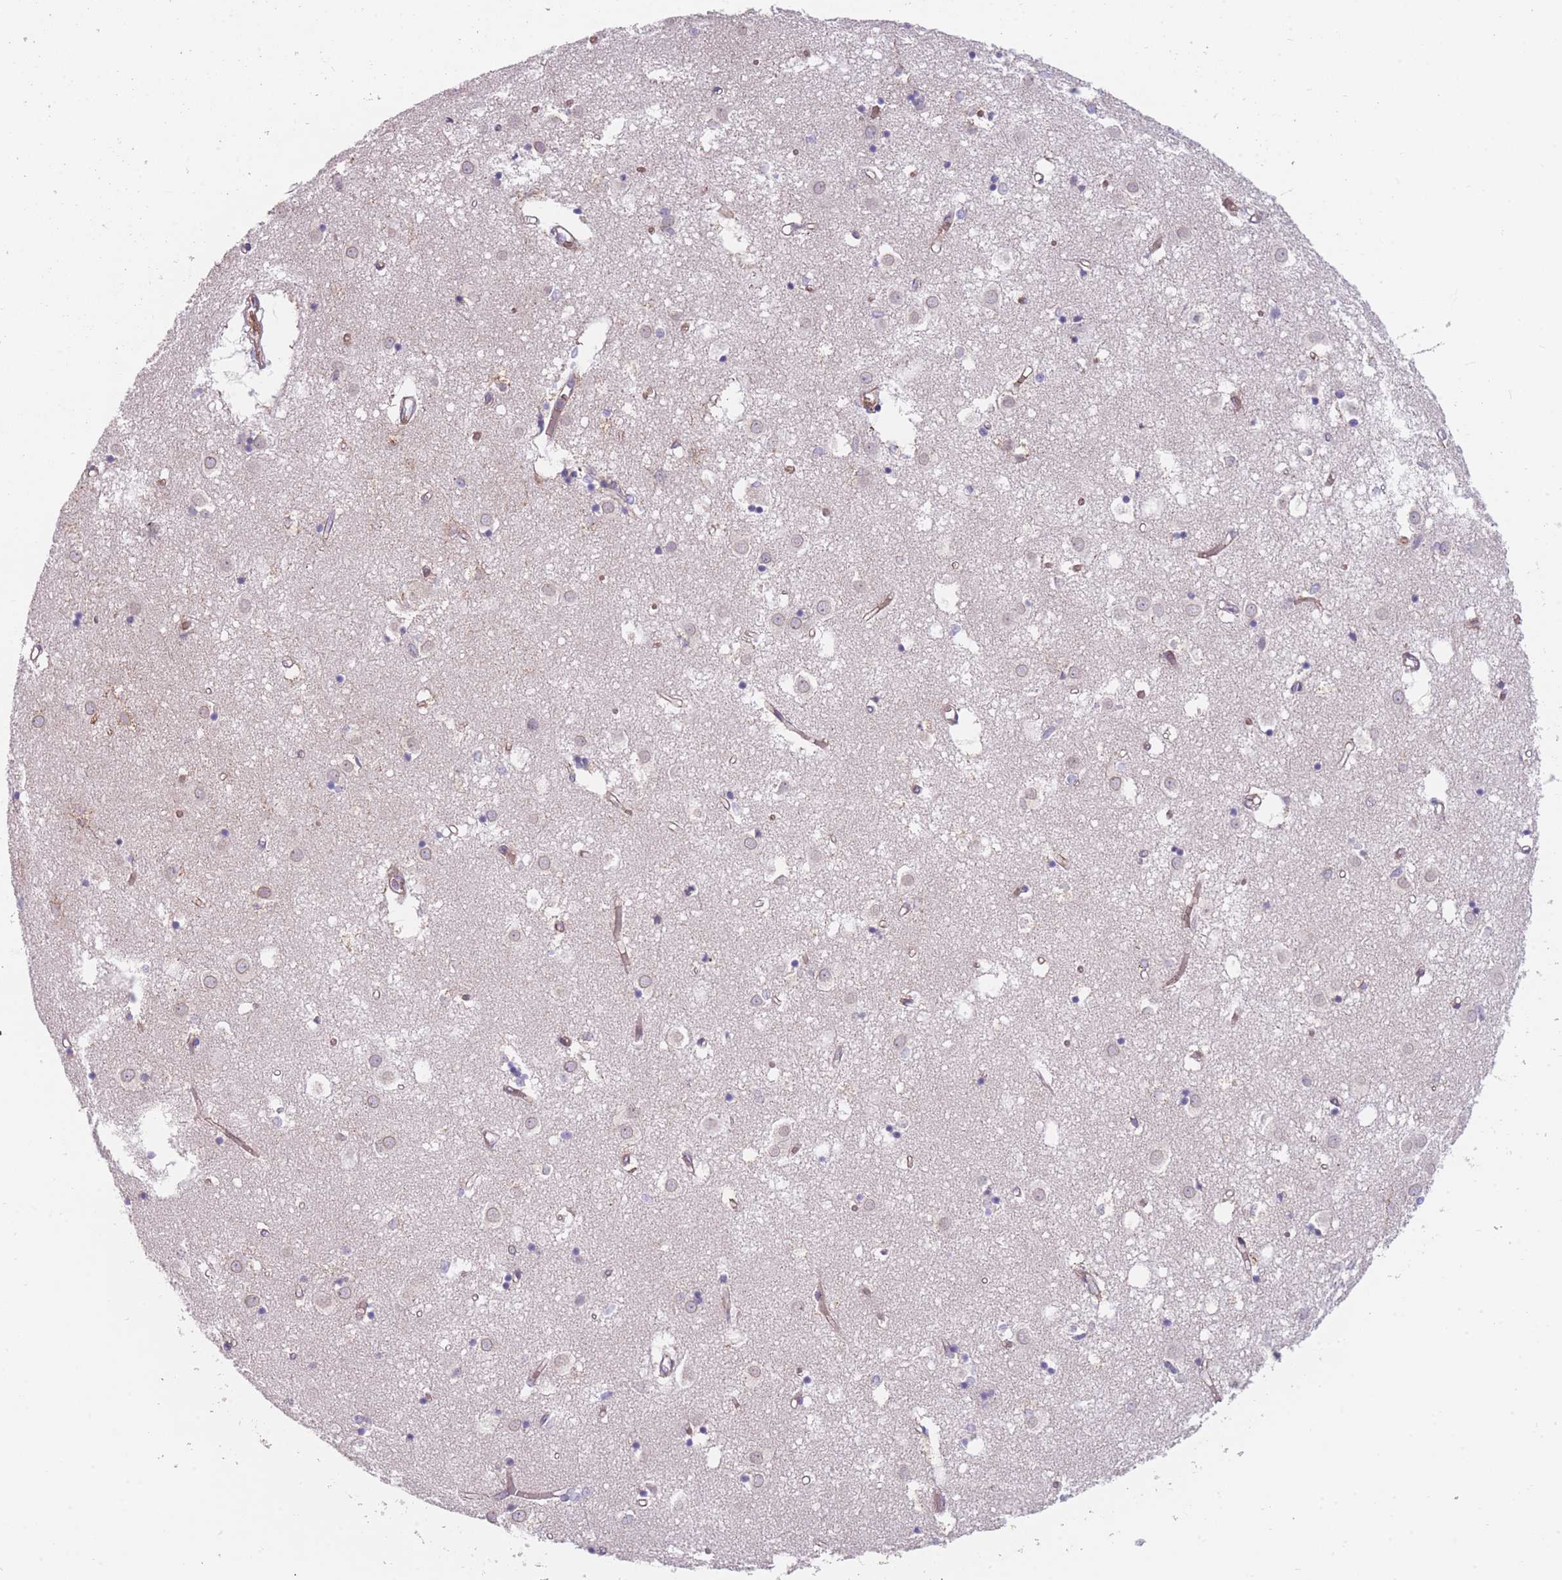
{"staining": {"intensity": "negative", "quantity": "none", "location": "none"}, "tissue": "caudate", "cell_type": "Glial cells", "image_type": "normal", "snomed": [{"axis": "morphology", "description": "Normal tissue, NOS"}, {"axis": "topography", "description": "Lateral ventricle wall"}], "caption": "The micrograph shows no staining of glial cells in benign caudate. (Brightfield microscopy of DAB (3,3'-diaminobenzidine) IHC at high magnification).", "gene": "SMPD4", "patient": {"sex": "male", "age": 70}}